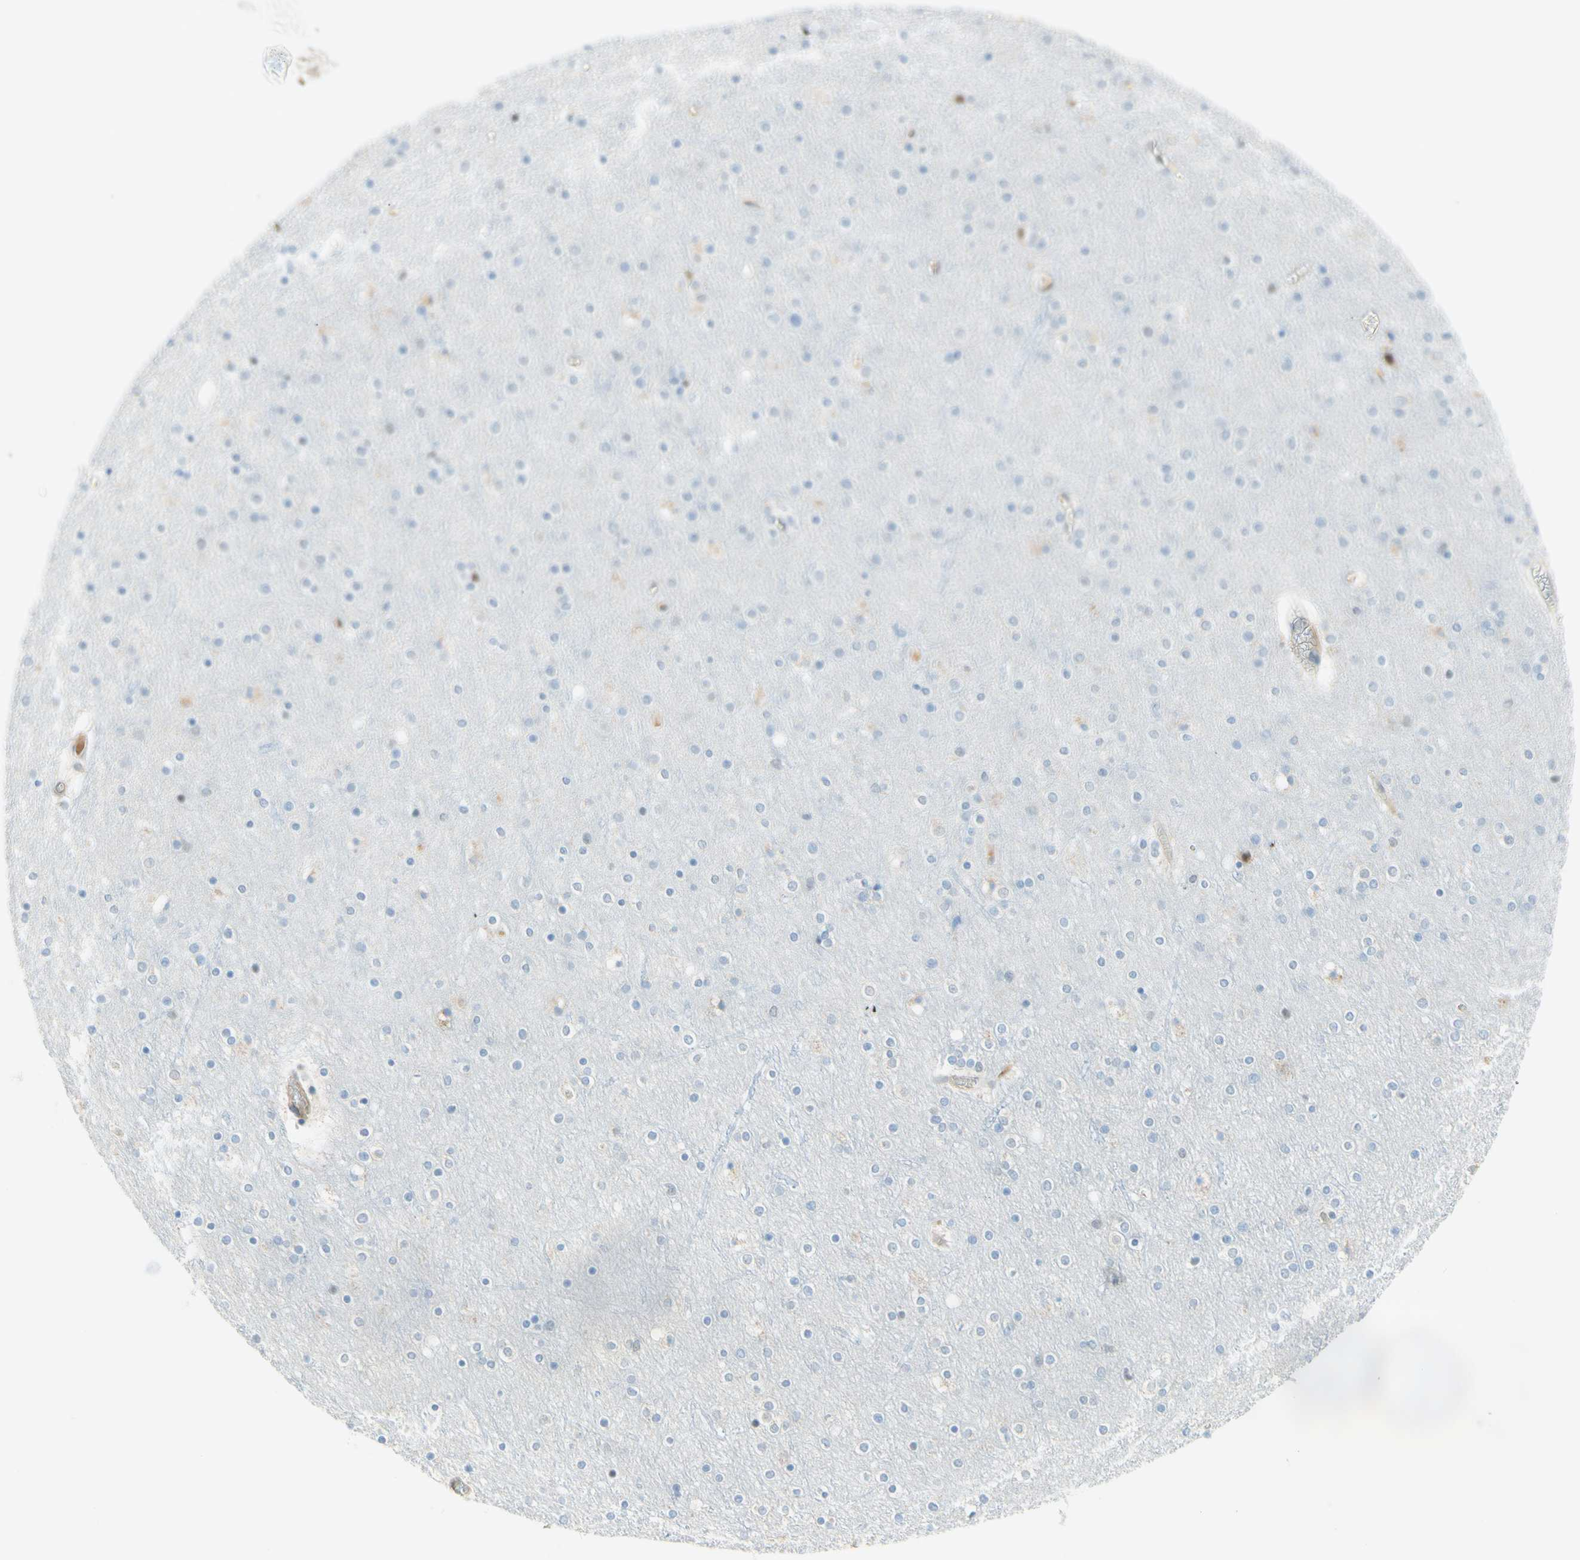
{"staining": {"intensity": "negative", "quantity": "none", "location": "none"}, "tissue": "cerebral cortex", "cell_type": "Endothelial cells", "image_type": "normal", "snomed": [{"axis": "morphology", "description": "Normal tissue, NOS"}, {"axis": "topography", "description": "Cerebral cortex"}], "caption": "An IHC photomicrograph of normal cerebral cortex is shown. There is no staining in endothelial cells of cerebral cortex.", "gene": "JPH1", "patient": {"sex": "female", "age": 54}}